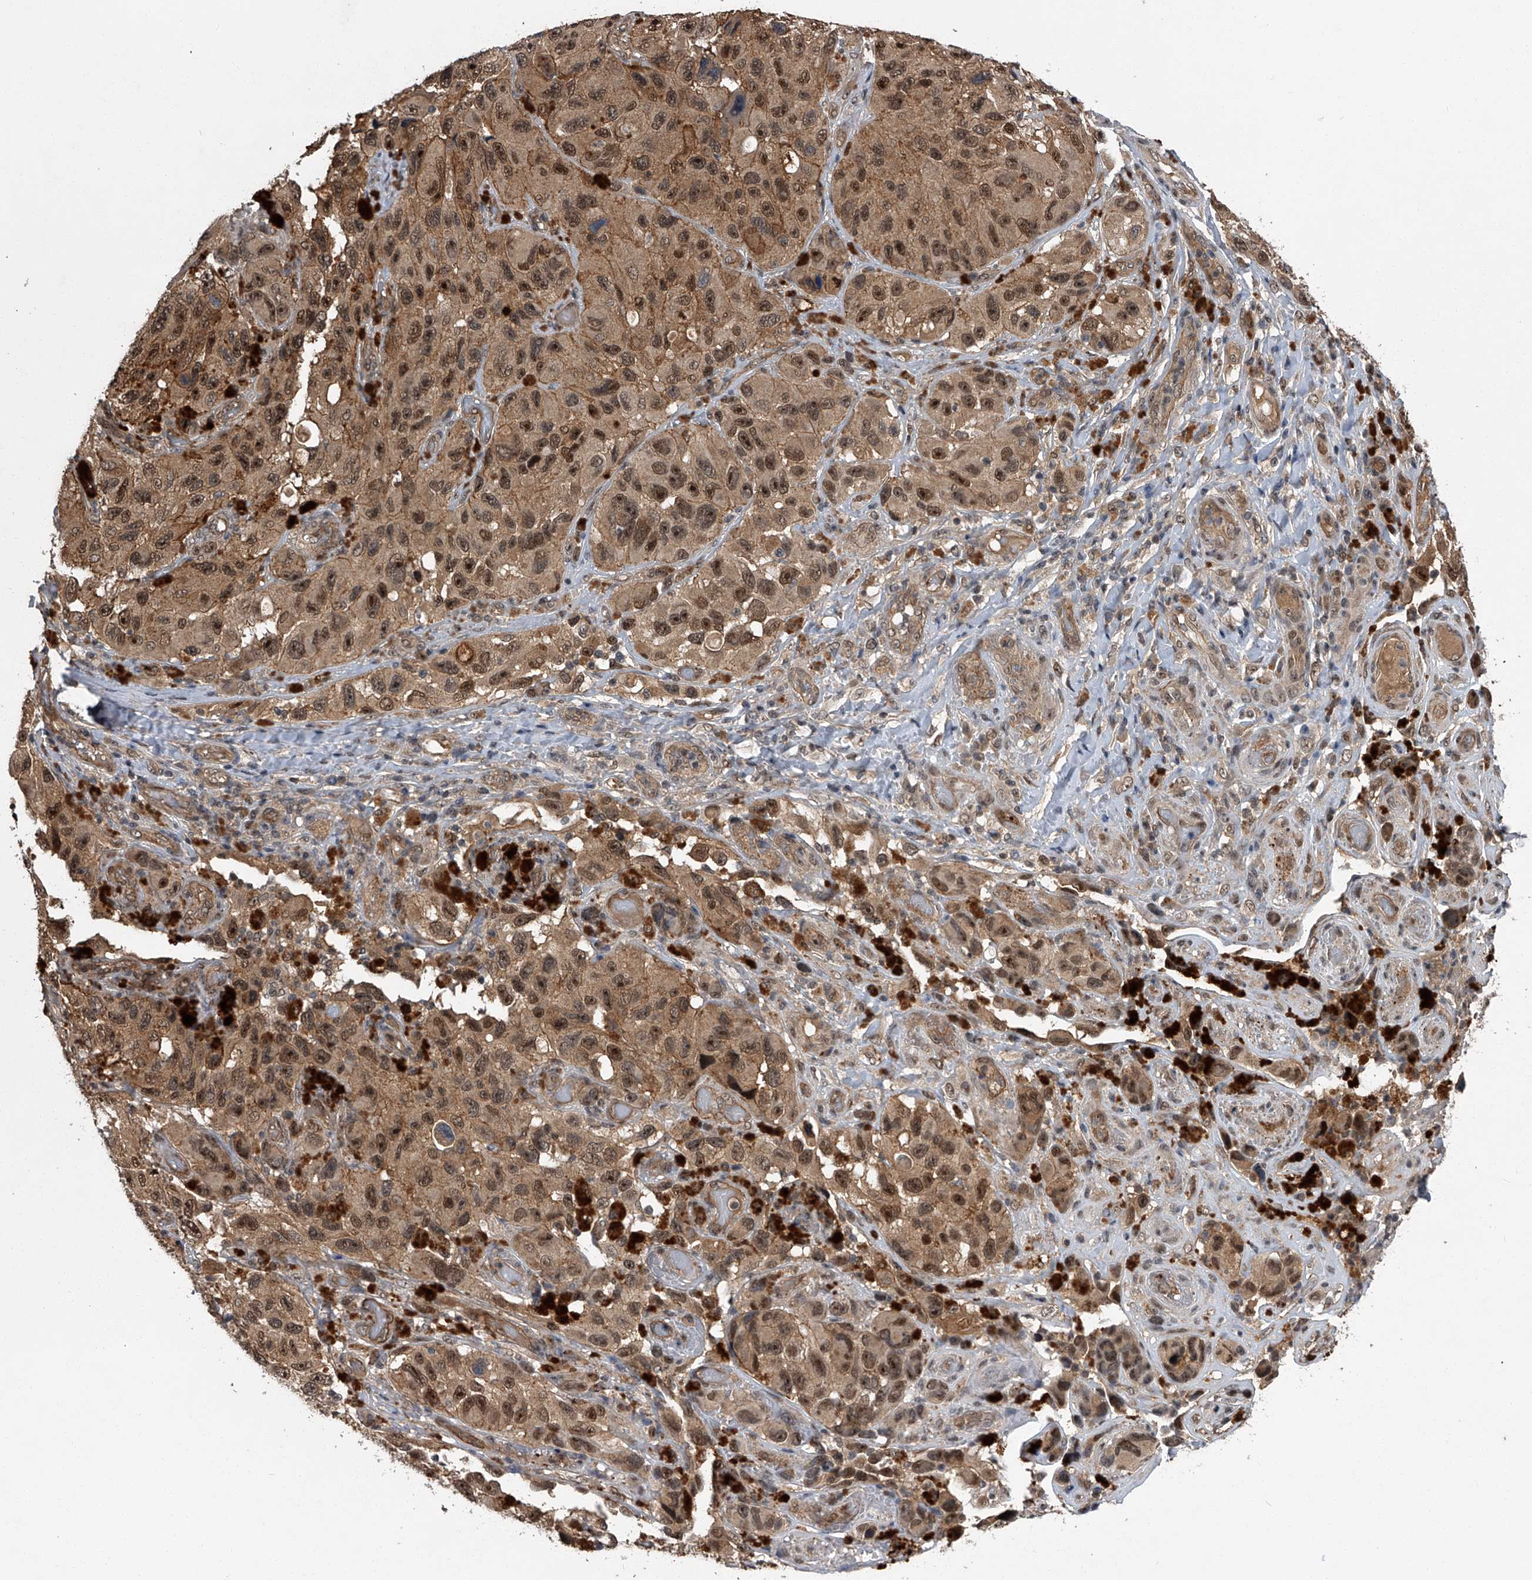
{"staining": {"intensity": "moderate", "quantity": ">75%", "location": "cytoplasmic/membranous,nuclear"}, "tissue": "melanoma", "cell_type": "Tumor cells", "image_type": "cancer", "snomed": [{"axis": "morphology", "description": "Malignant melanoma, NOS"}, {"axis": "topography", "description": "Skin"}], "caption": "Malignant melanoma stained with immunohistochemistry reveals moderate cytoplasmic/membranous and nuclear staining in about >75% of tumor cells.", "gene": "SLC12A8", "patient": {"sex": "female", "age": 73}}